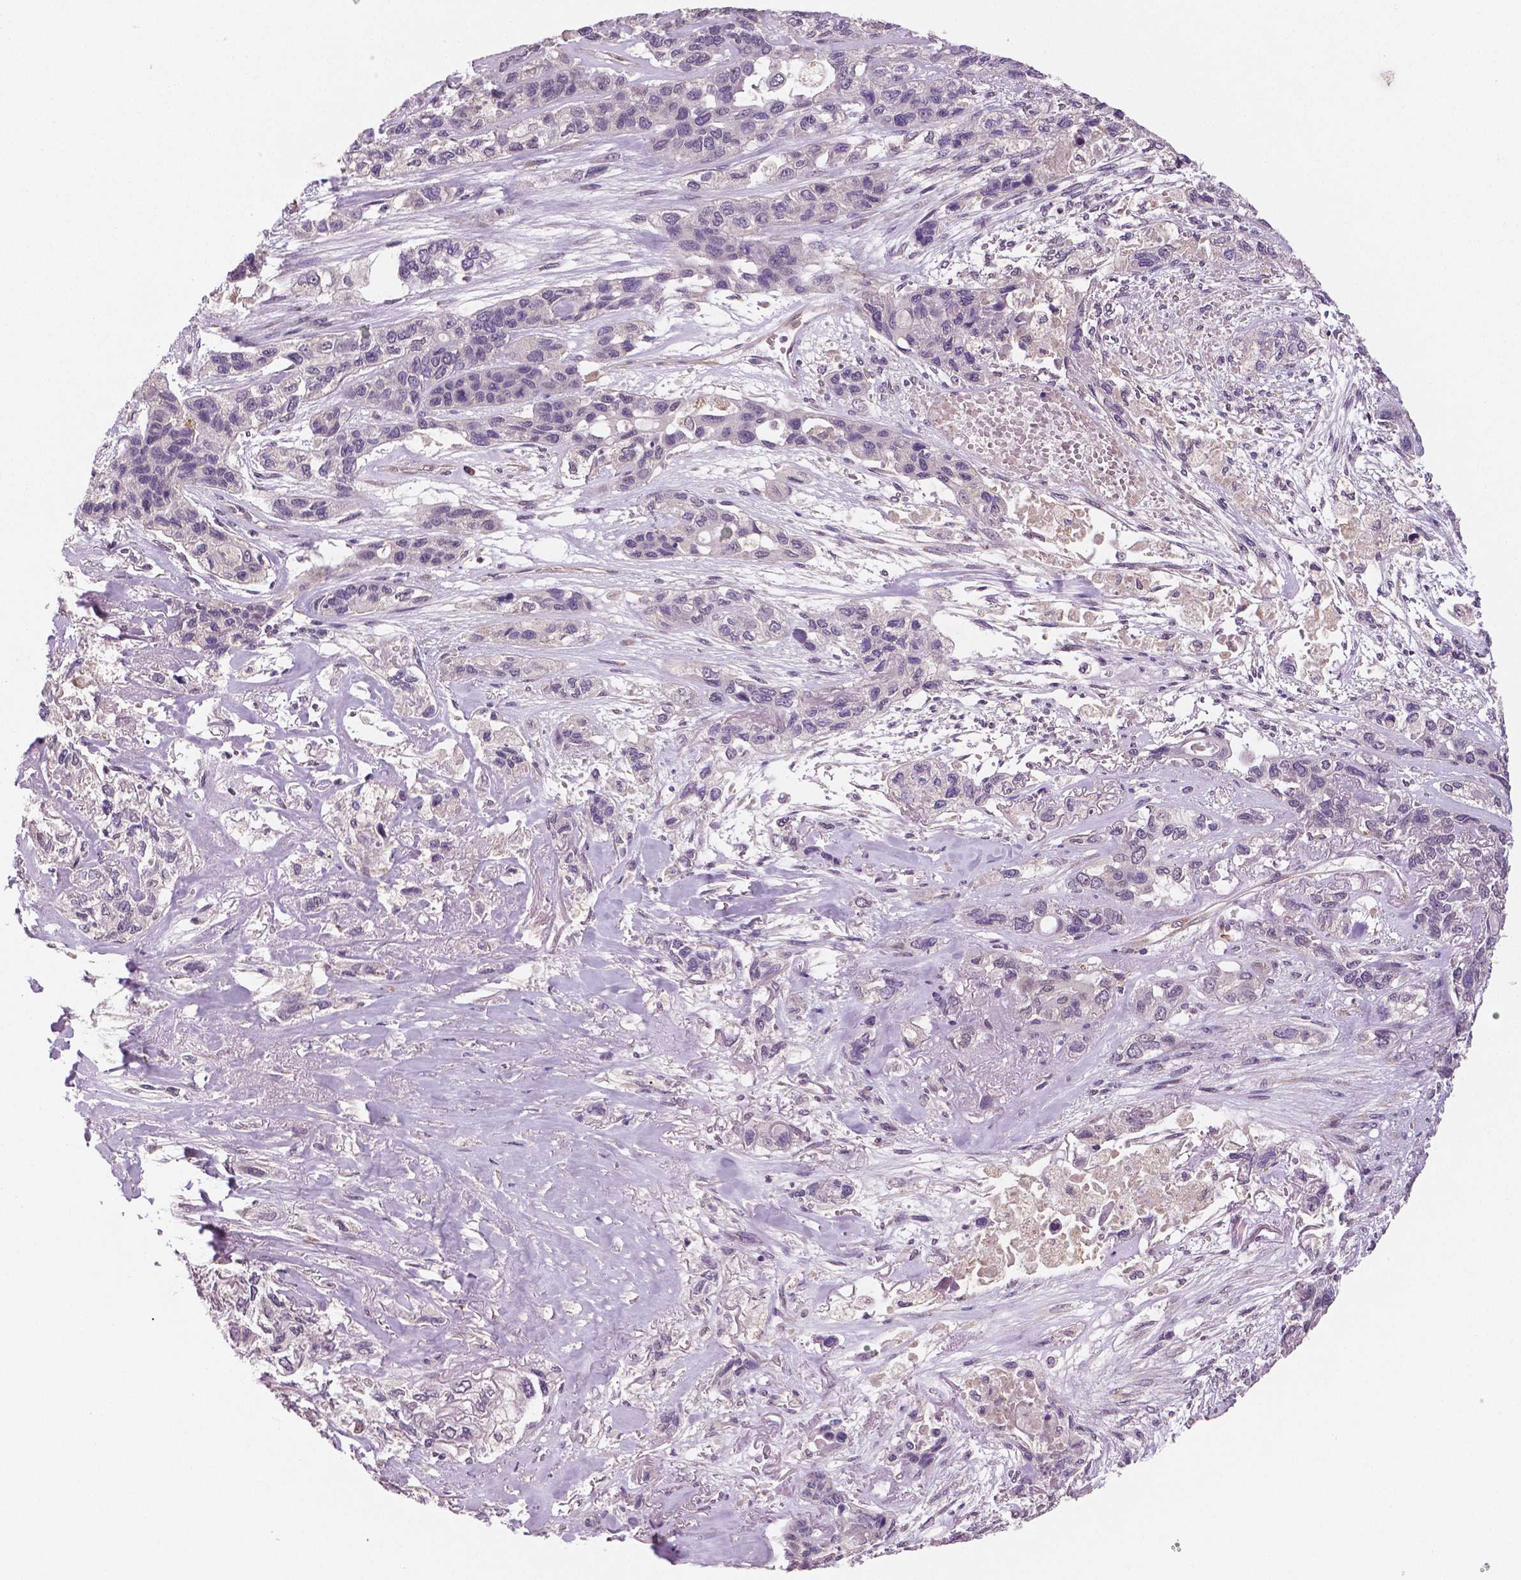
{"staining": {"intensity": "negative", "quantity": "none", "location": "none"}, "tissue": "lung cancer", "cell_type": "Tumor cells", "image_type": "cancer", "snomed": [{"axis": "morphology", "description": "Squamous cell carcinoma, NOS"}, {"axis": "topography", "description": "Lung"}], "caption": "Protein analysis of squamous cell carcinoma (lung) shows no significant staining in tumor cells. (Brightfield microscopy of DAB (3,3'-diaminobenzidine) immunohistochemistry (IHC) at high magnification).", "gene": "STAT3", "patient": {"sex": "female", "age": 70}}